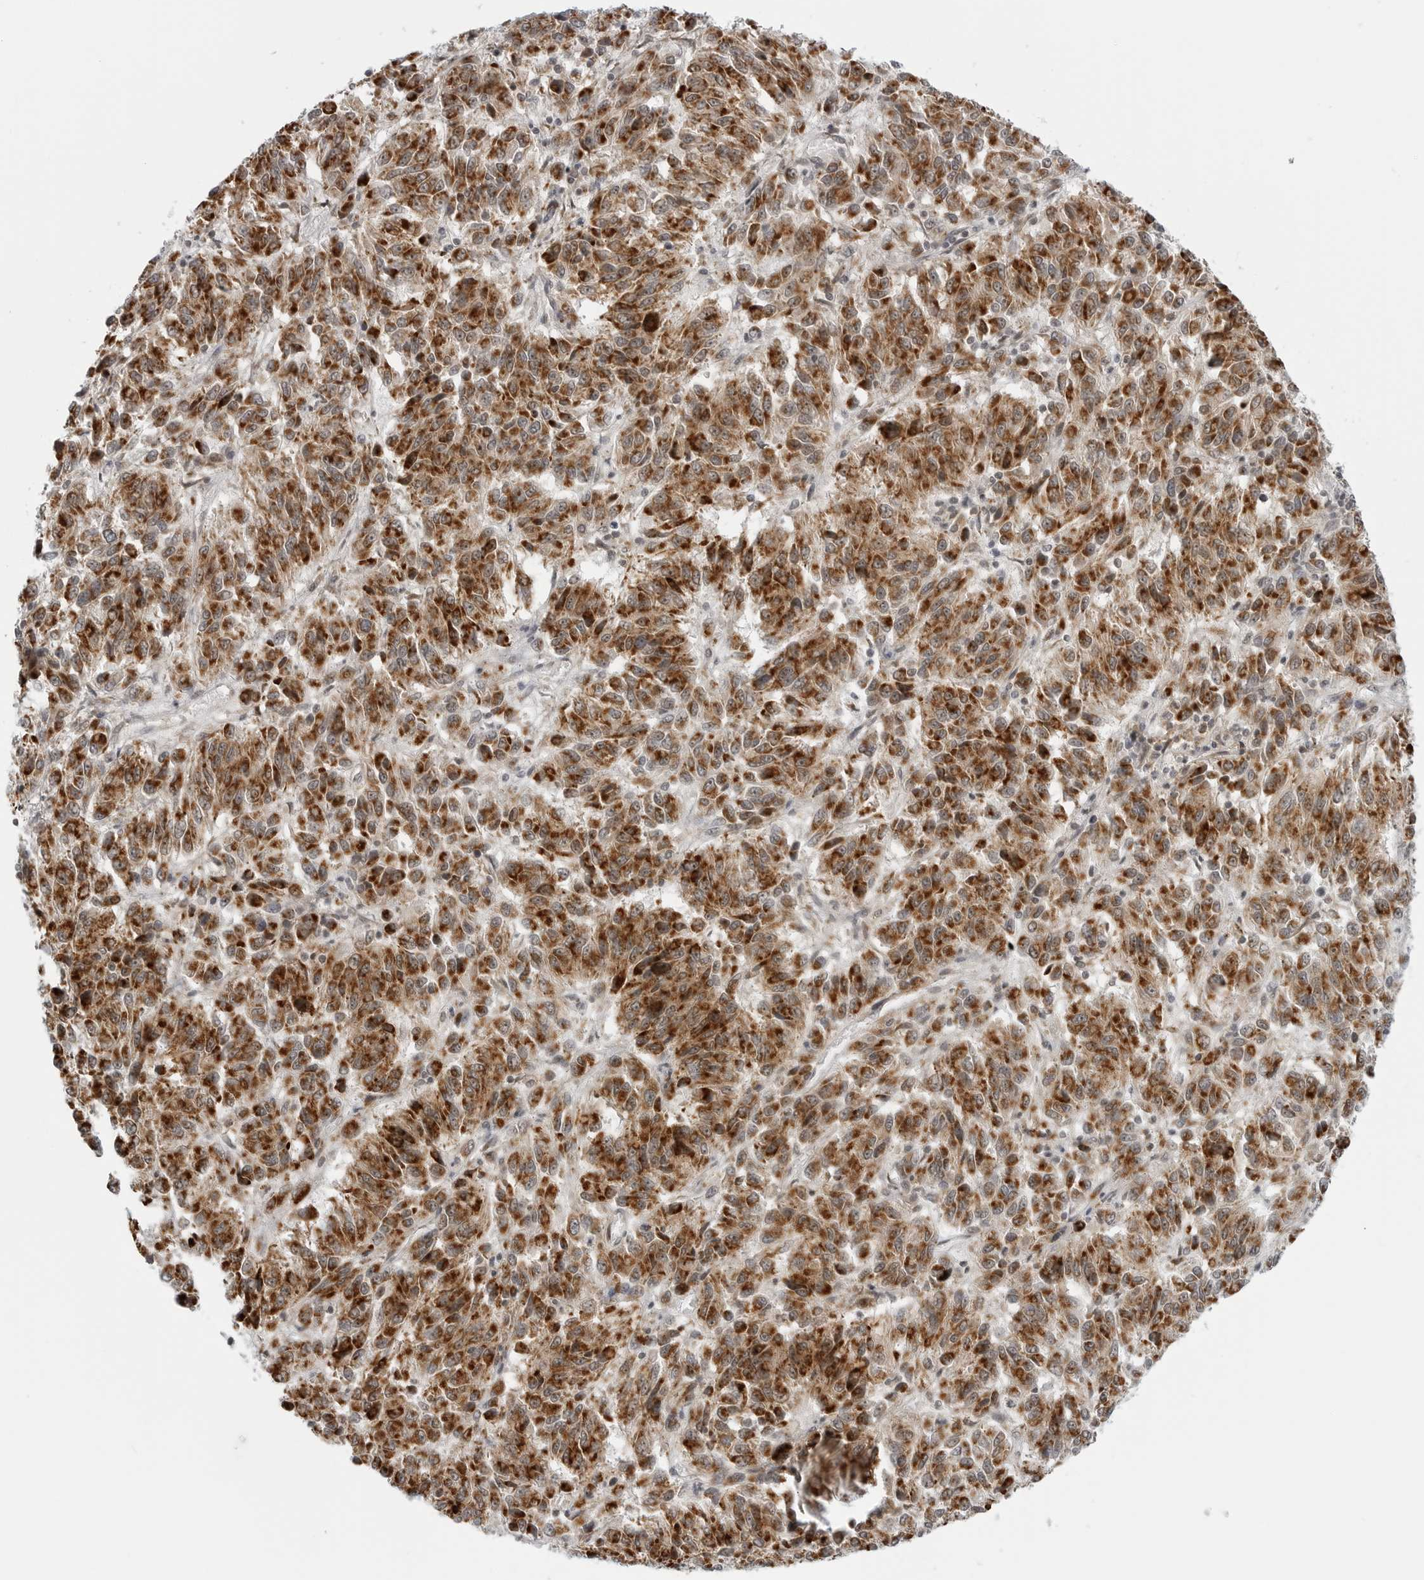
{"staining": {"intensity": "strong", "quantity": ">75%", "location": "cytoplasmic/membranous,nuclear"}, "tissue": "melanoma", "cell_type": "Tumor cells", "image_type": "cancer", "snomed": [{"axis": "morphology", "description": "Malignant melanoma, Metastatic site"}, {"axis": "topography", "description": "Lung"}], "caption": "Brown immunohistochemical staining in melanoma demonstrates strong cytoplasmic/membranous and nuclear expression in approximately >75% of tumor cells. Nuclei are stained in blue.", "gene": "PEX2", "patient": {"sex": "male", "age": 64}}